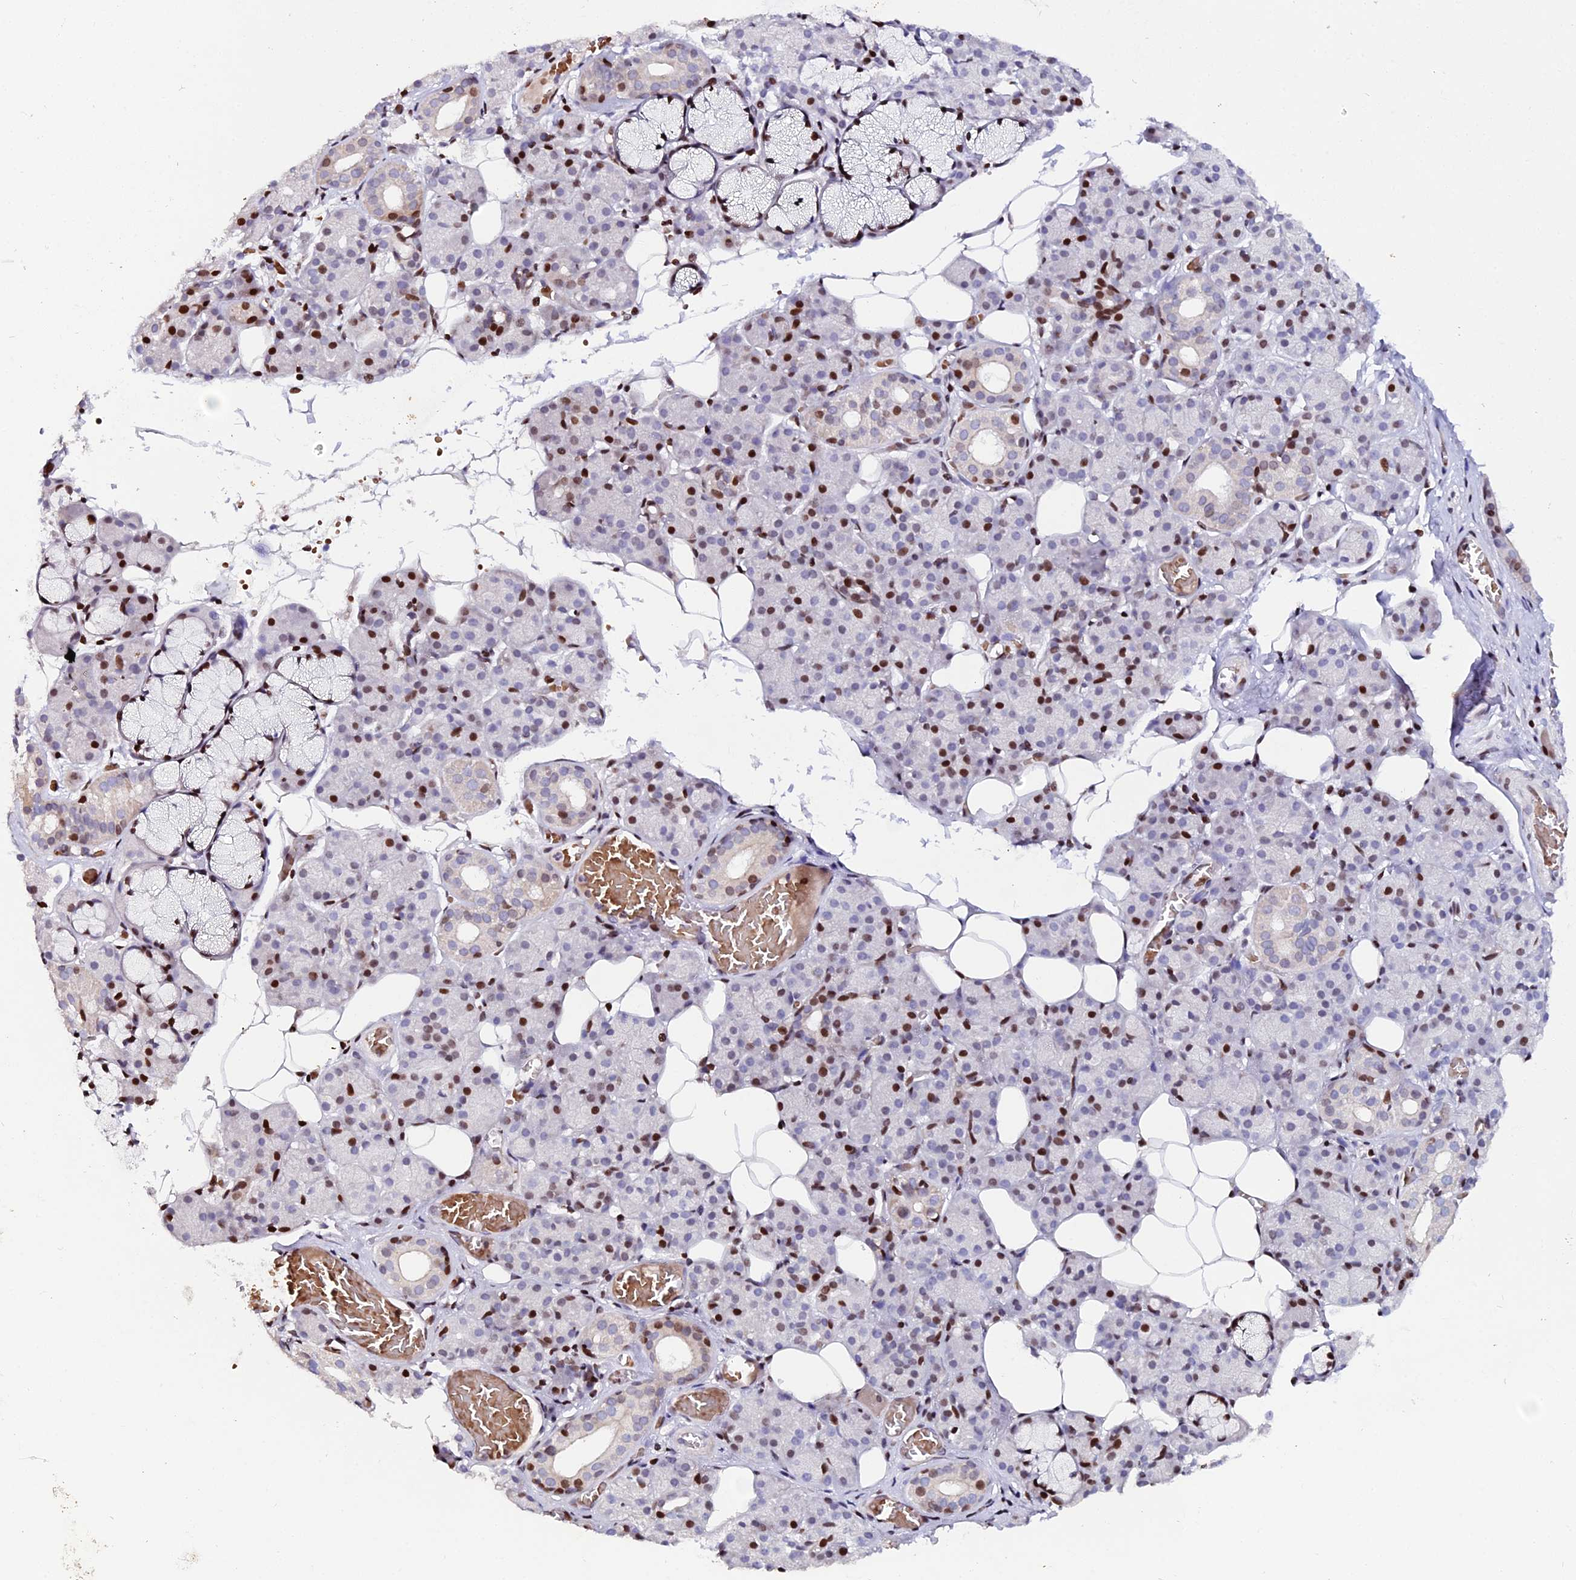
{"staining": {"intensity": "strong", "quantity": "25%-75%", "location": "nuclear"}, "tissue": "salivary gland", "cell_type": "Glandular cells", "image_type": "normal", "snomed": [{"axis": "morphology", "description": "Normal tissue, NOS"}, {"axis": "topography", "description": "Salivary gland"}], "caption": "Salivary gland stained with DAB IHC displays high levels of strong nuclear staining in about 25%-75% of glandular cells. (Stains: DAB (3,3'-diaminobenzidine) in brown, nuclei in blue, Microscopy: brightfield microscopy at high magnification).", "gene": "MYNN", "patient": {"sex": "male", "age": 63}}